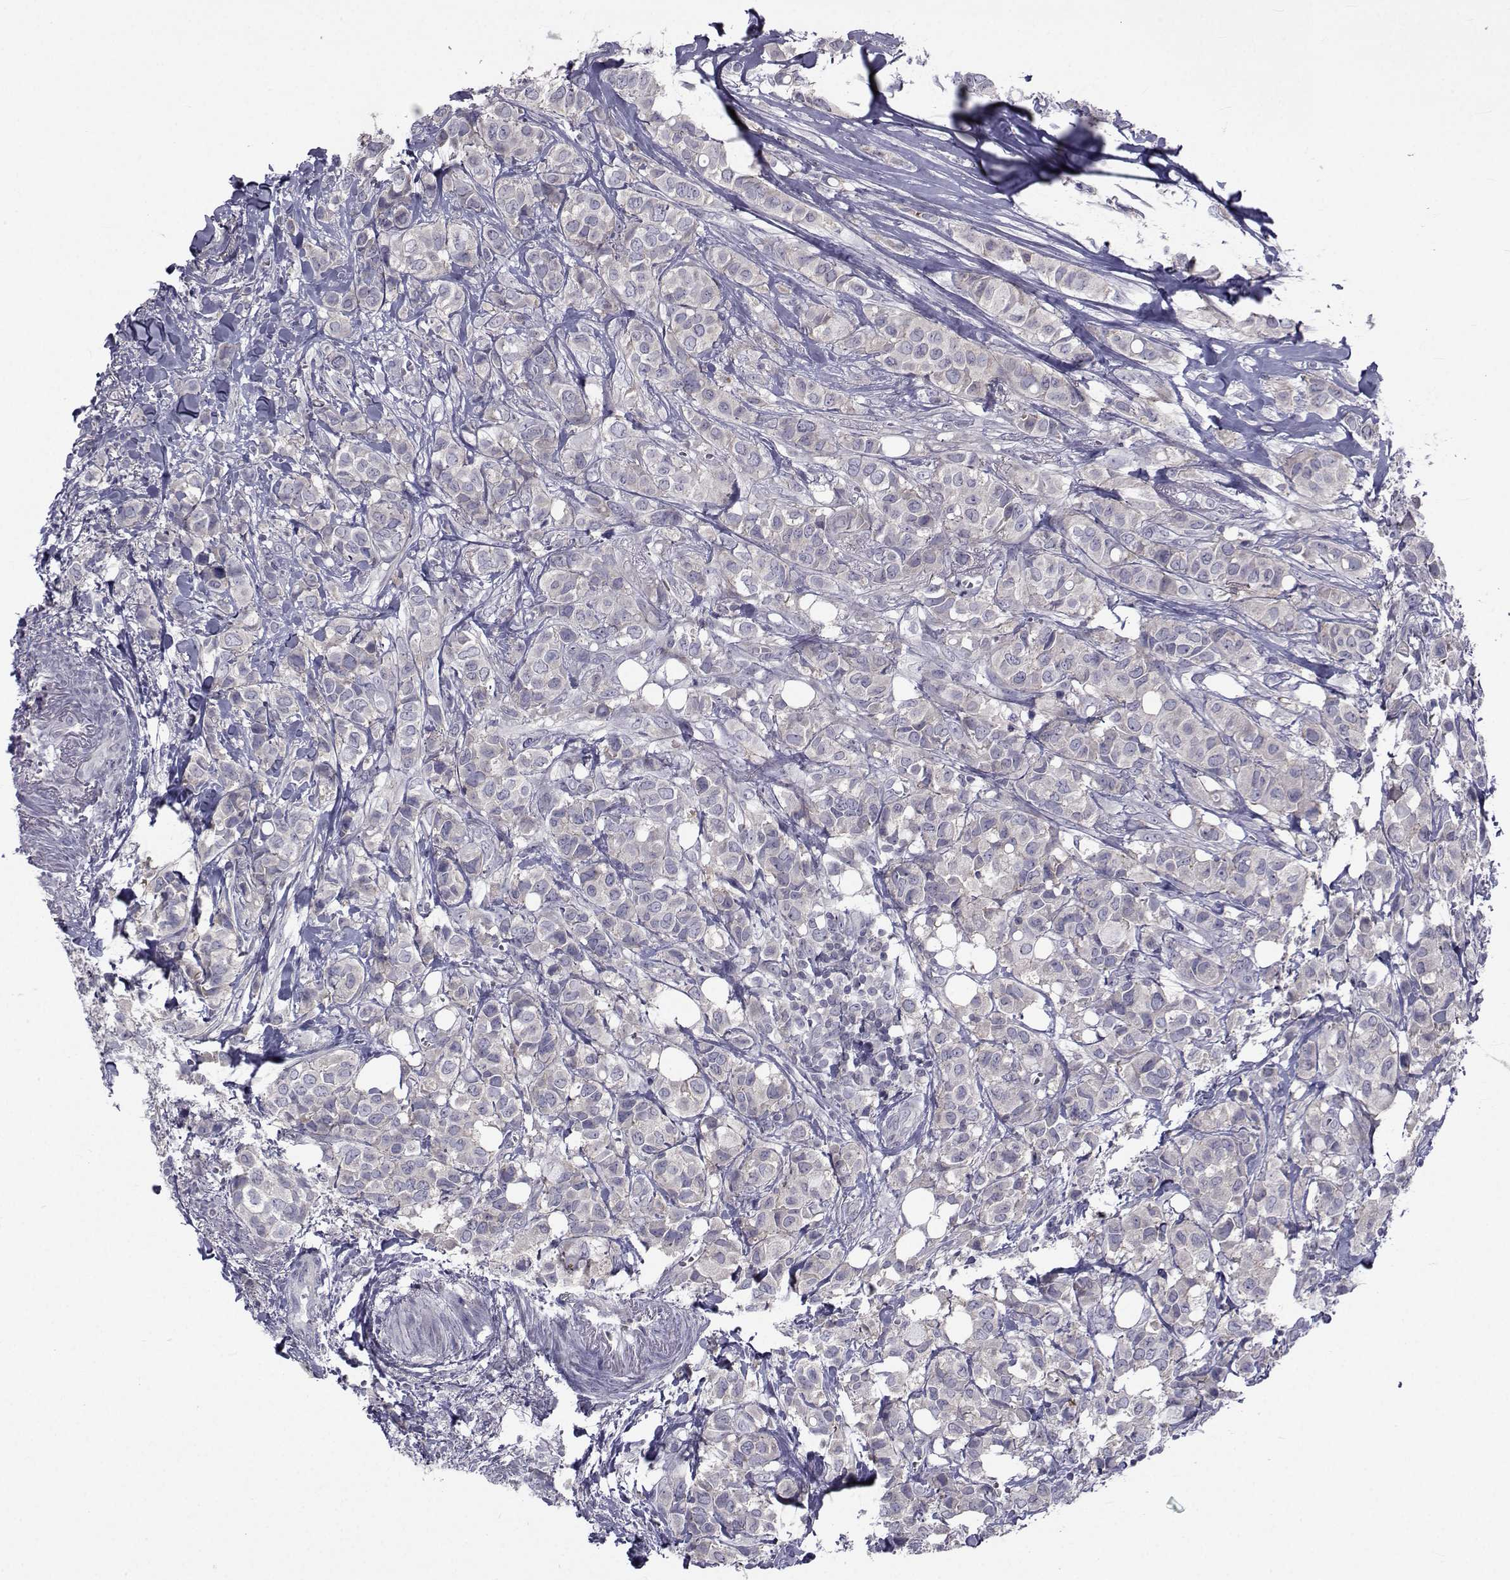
{"staining": {"intensity": "negative", "quantity": "none", "location": "none"}, "tissue": "breast cancer", "cell_type": "Tumor cells", "image_type": "cancer", "snomed": [{"axis": "morphology", "description": "Duct carcinoma"}, {"axis": "topography", "description": "Breast"}], "caption": "The image demonstrates no staining of tumor cells in invasive ductal carcinoma (breast). (Stains: DAB (3,3'-diaminobenzidine) immunohistochemistry (IHC) with hematoxylin counter stain, Microscopy: brightfield microscopy at high magnification).", "gene": "SLC30A10", "patient": {"sex": "female", "age": 85}}